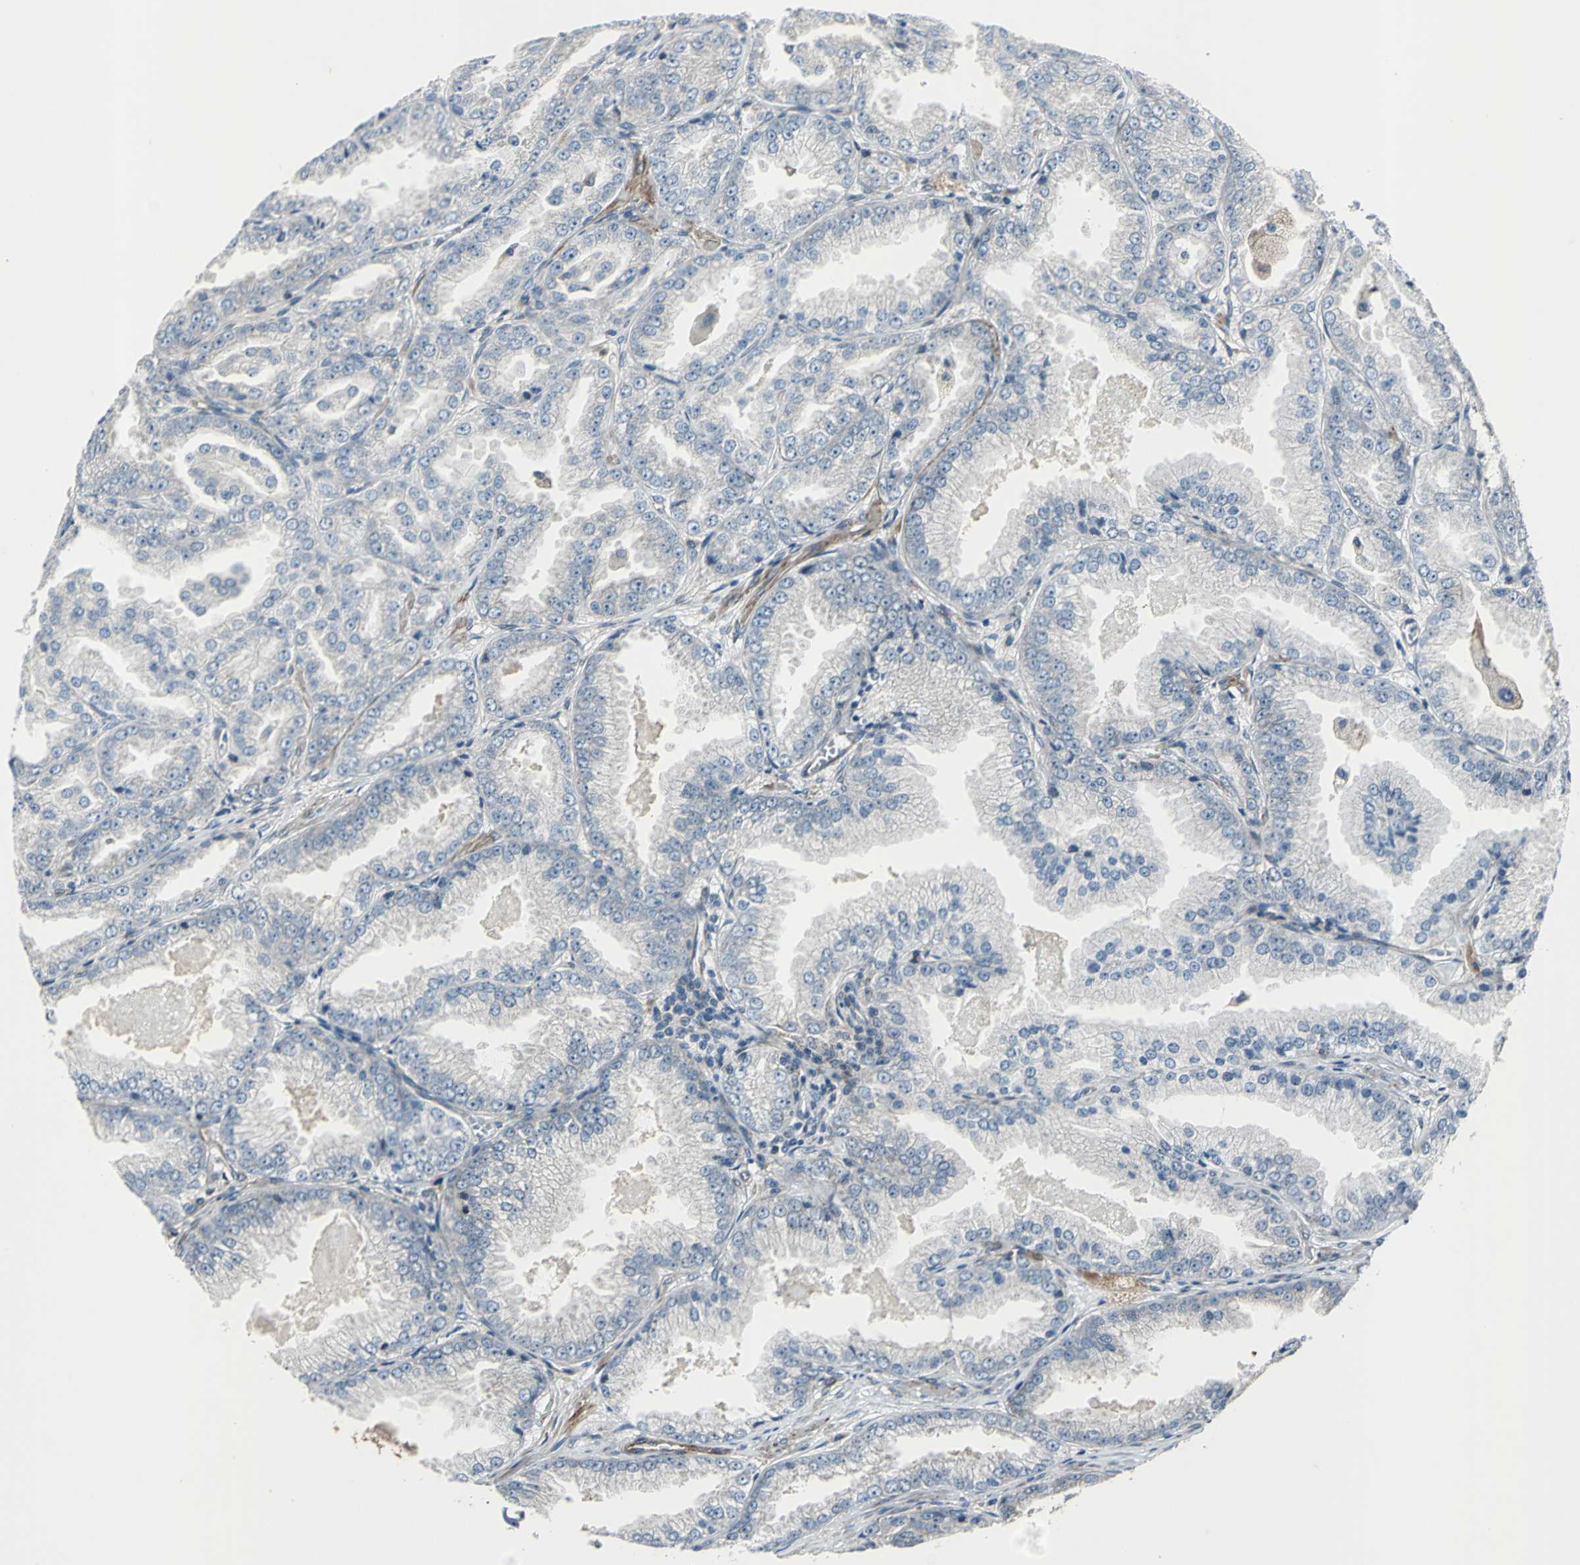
{"staining": {"intensity": "weak", "quantity": "<25%", "location": "cytoplasmic/membranous"}, "tissue": "prostate cancer", "cell_type": "Tumor cells", "image_type": "cancer", "snomed": [{"axis": "morphology", "description": "Adenocarcinoma, High grade"}, {"axis": "topography", "description": "Prostate"}], "caption": "DAB (3,3'-diaminobenzidine) immunohistochemical staining of high-grade adenocarcinoma (prostate) exhibits no significant expression in tumor cells.", "gene": "HTATIP2", "patient": {"sex": "male", "age": 61}}